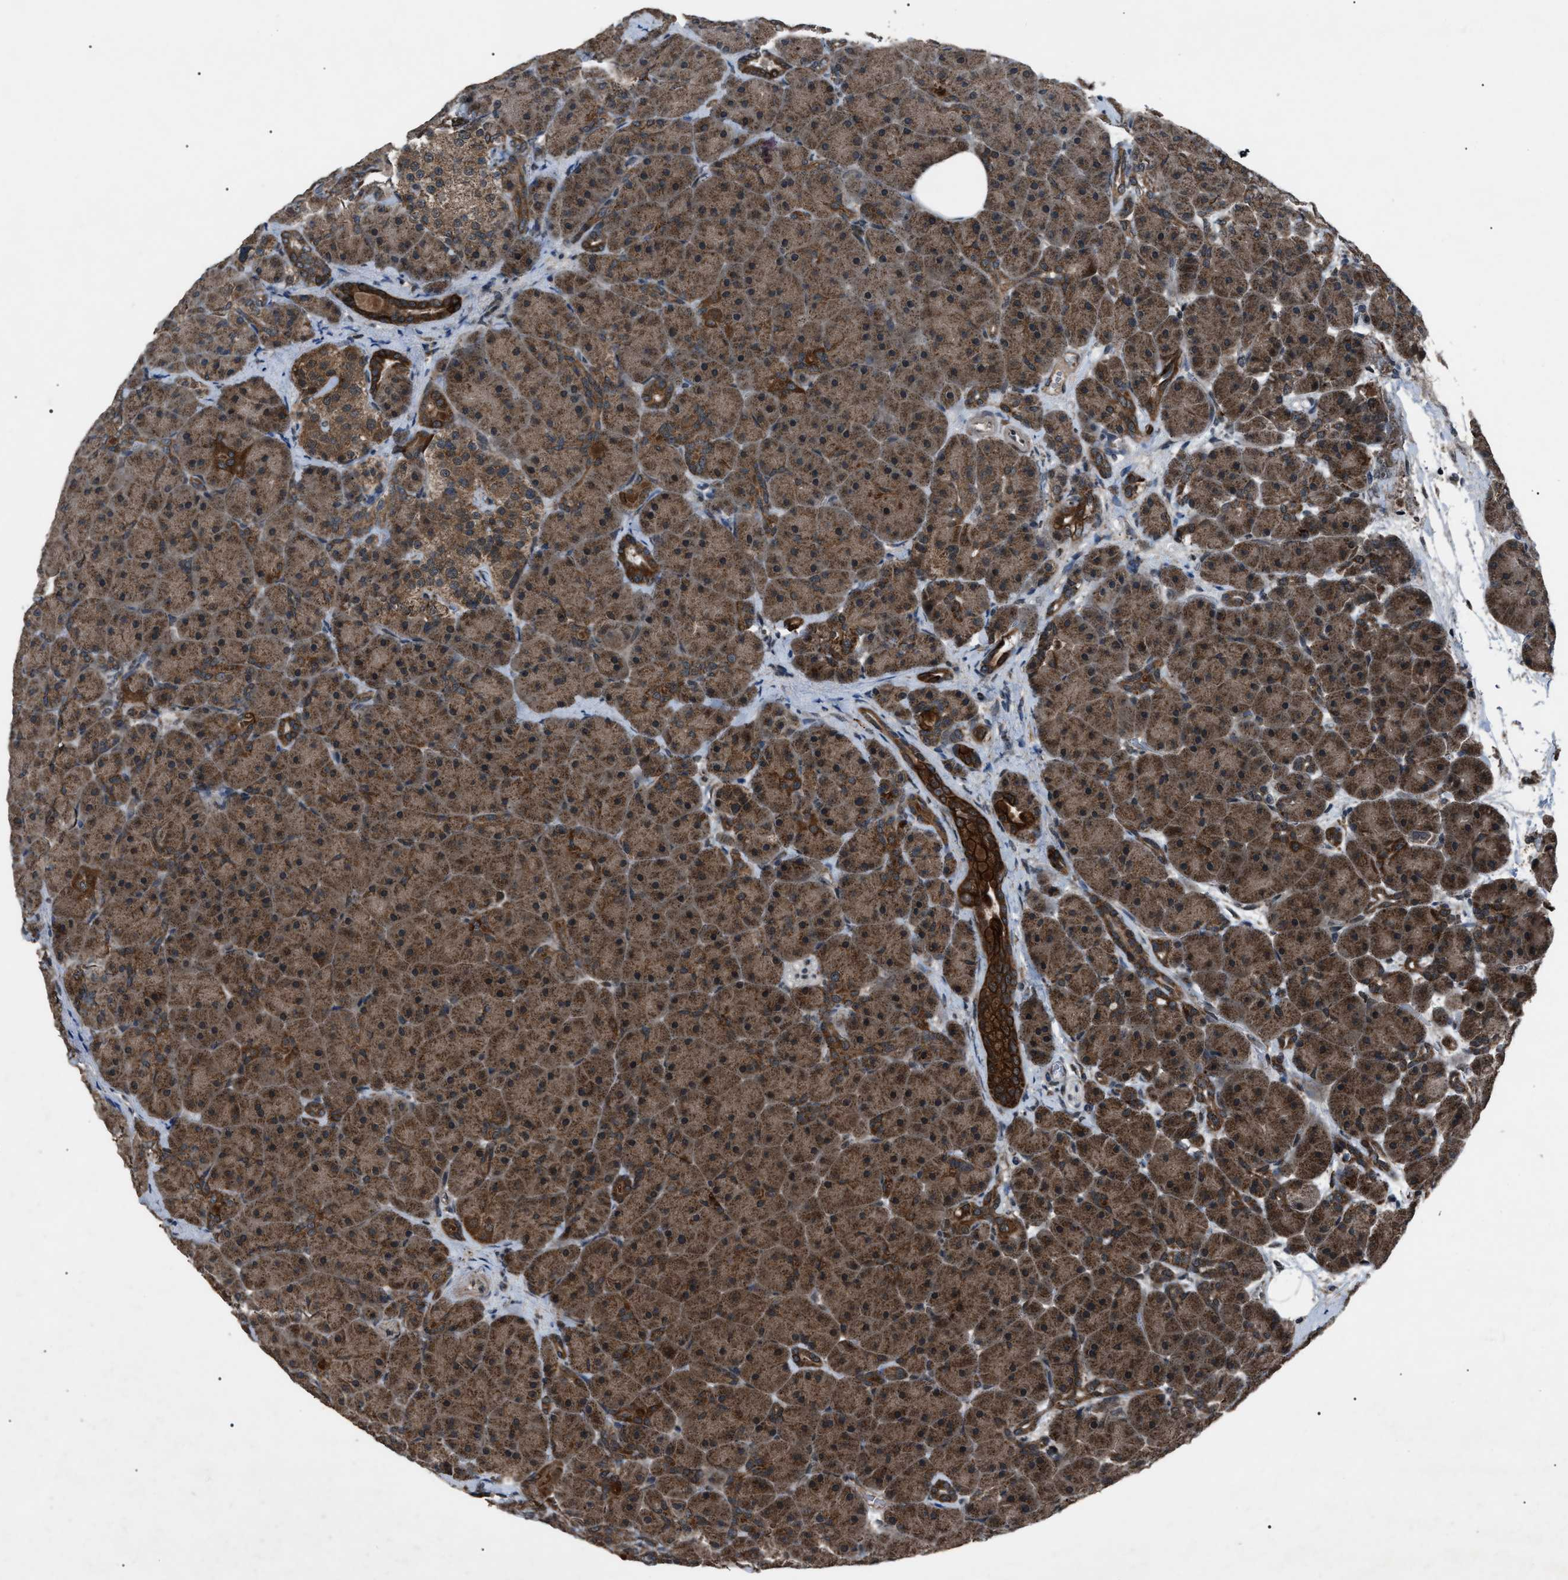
{"staining": {"intensity": "strong", "quantity": ">75%", "location": "cytoplasmic/membranous"}, "tissue": "pancreas", "cell_type": "Exocrine glandular cells", "image_type": "normal", "snomed": [{"axis": "morphology", "description": "Normal tissue, NOS"}, {"axis": "topography", "description": "Pancreas"}], "caption": "IHC (DAB (3,3'-diaminobenzidine)) staining of unremarkable human pancreas demonstrates strong cytoplasmic/membranous protein staining in about >75% of exocrine glandular cells.", "gene": "ZFAND2A", "patient": {"sex": "male", "age": 66}}